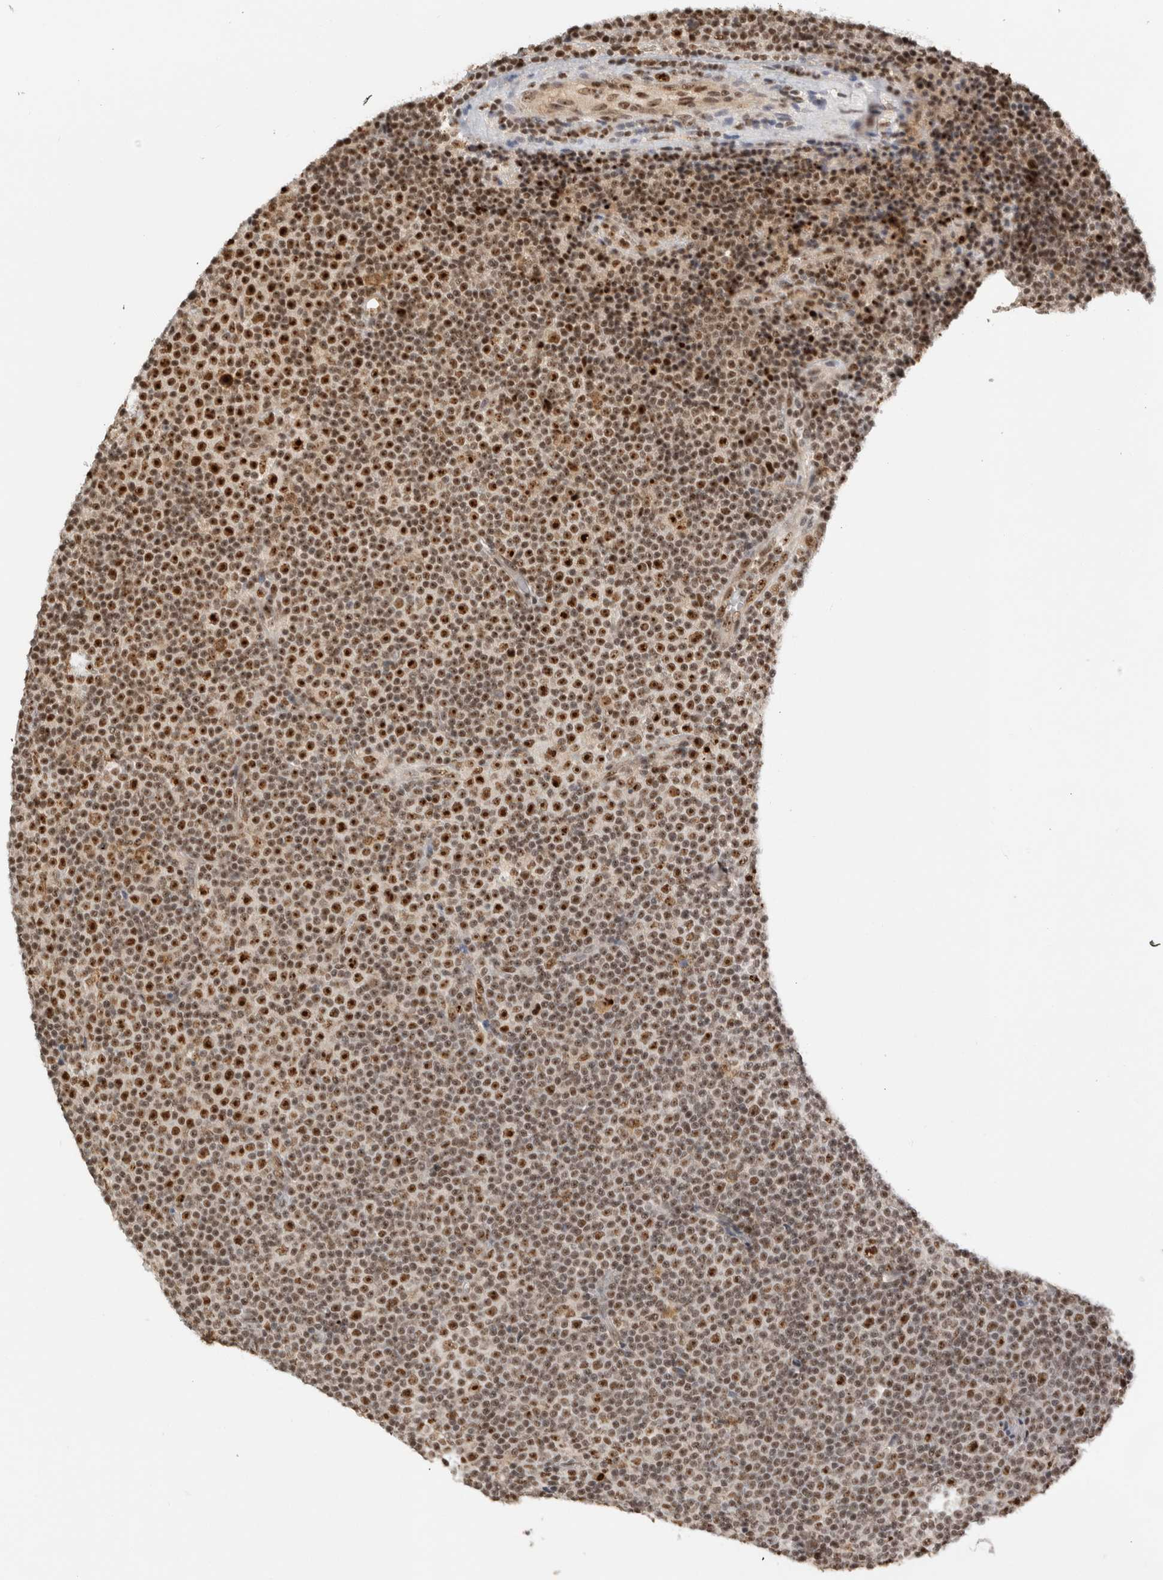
{"staining": {"intensity": "strong", "quantity": ">75%", "location": "nuclear"}, "tissue": "lymphoma", "cell_type": "Tumor cells", "image_type": "cancer", "snomed": [{"axis": "morphology", "description": "Malignant lymphoma, non-Hodgkin's type, Low grade"}, {"axis": "topography", "description": "Lymph node"}], "caption": "Immunohistochemical staining of lymphoma demonstrates high levels of strong nuclear expression in about >75% of tumor cells.", "gene": "EBNA1BP2", "patient": {"sex": "female", "age": 67}}